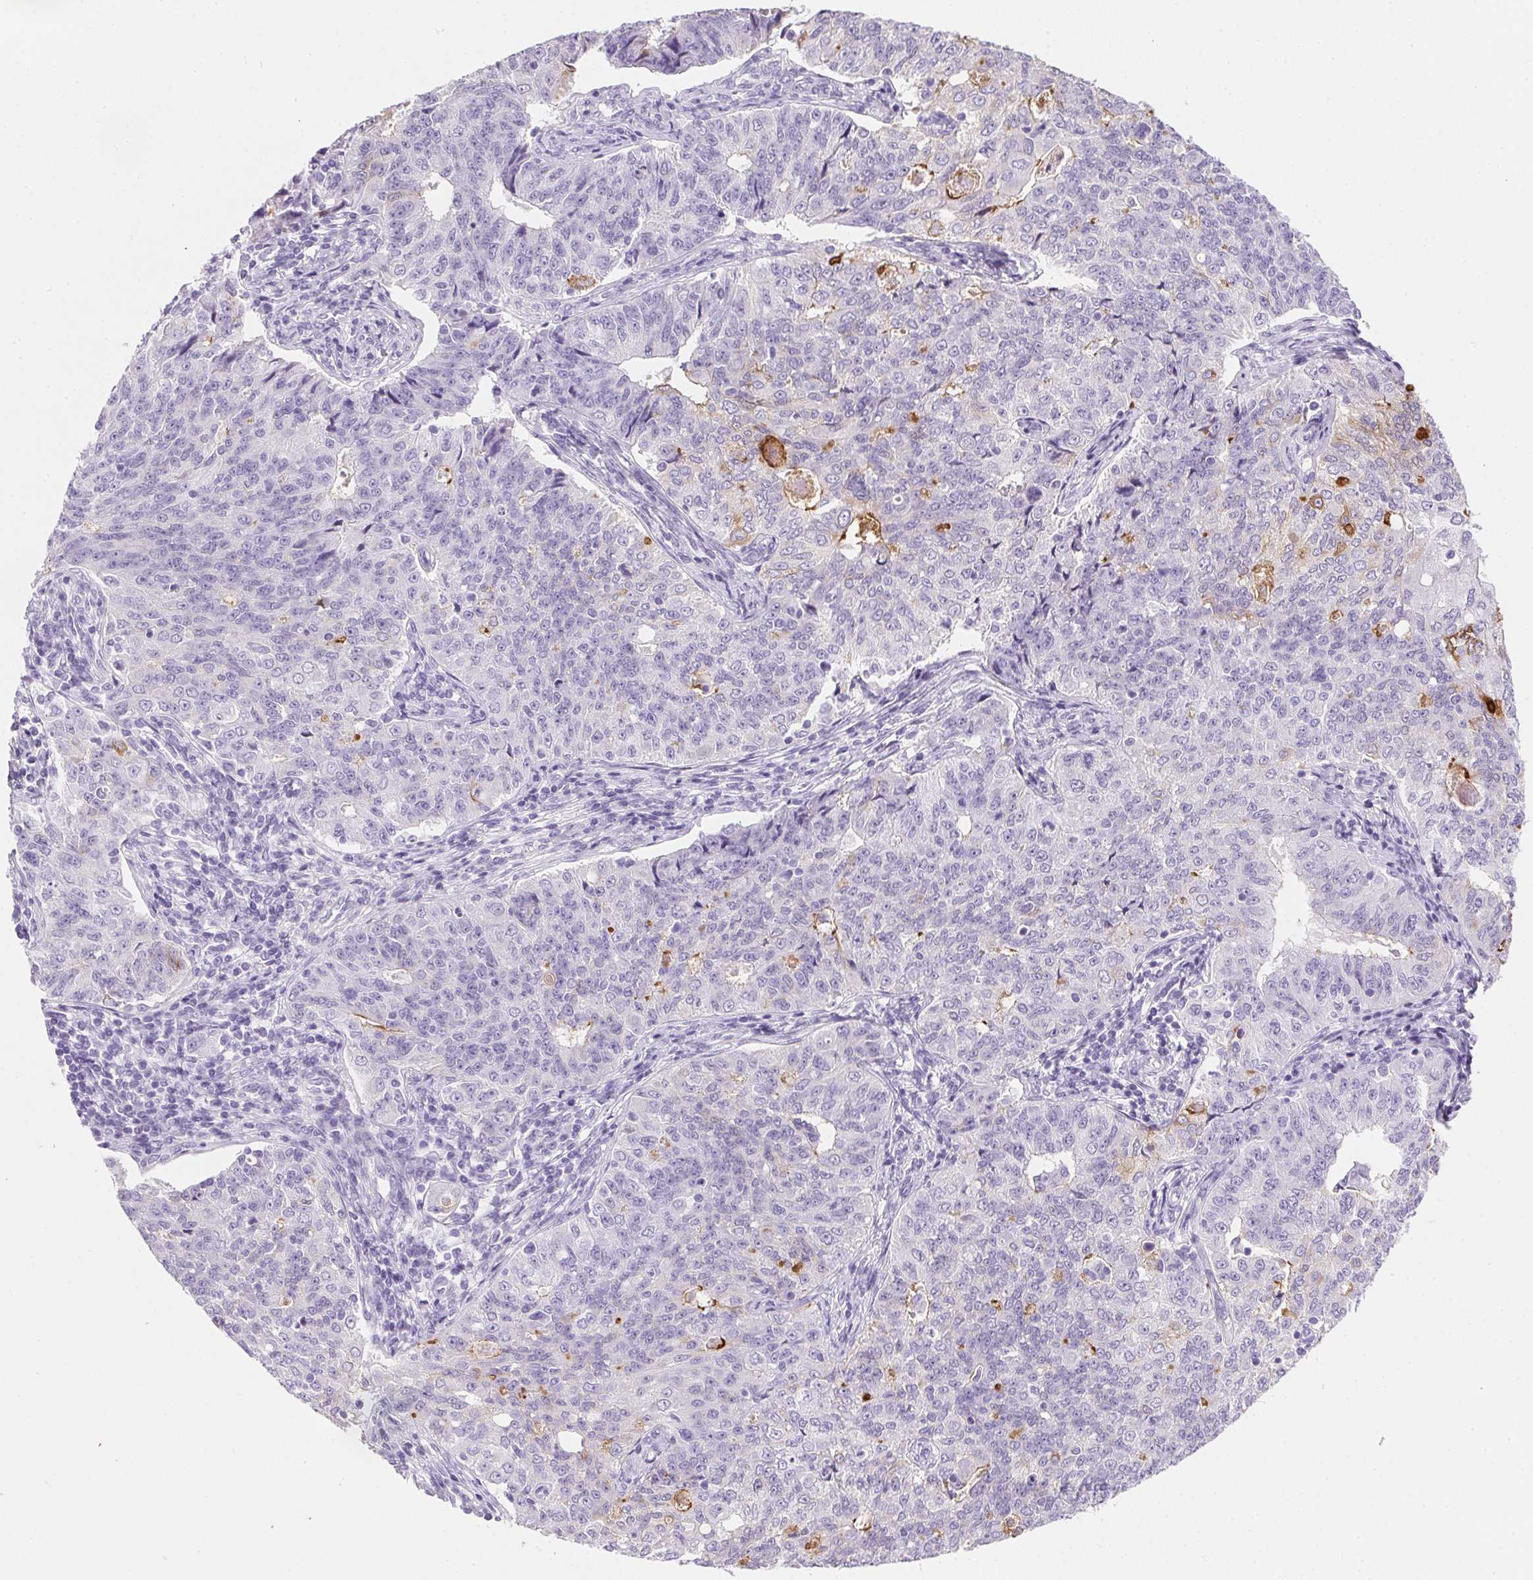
{"staining": {"intensity": "moderate", "quantity": "<25%", "location": "cytoplasmic/membranous"}, "tissue": "endometrial cancer", "cell_type": "Tumor cells", "image_type": "cancer", "snomed": [{"axis": "morphology", "description": "Adenocarcinoma, NOS"}, {"axis": "topography", "description": "Endometrium"}], "caption": "Protein analysis of adenocarcinoma (endometrial) tissue shows moderate cytoplasmic/membranous staining in approximately <25% of tumor cells.", "gene": "AQP5", "patient": {"sex": "female", "age": 43}}